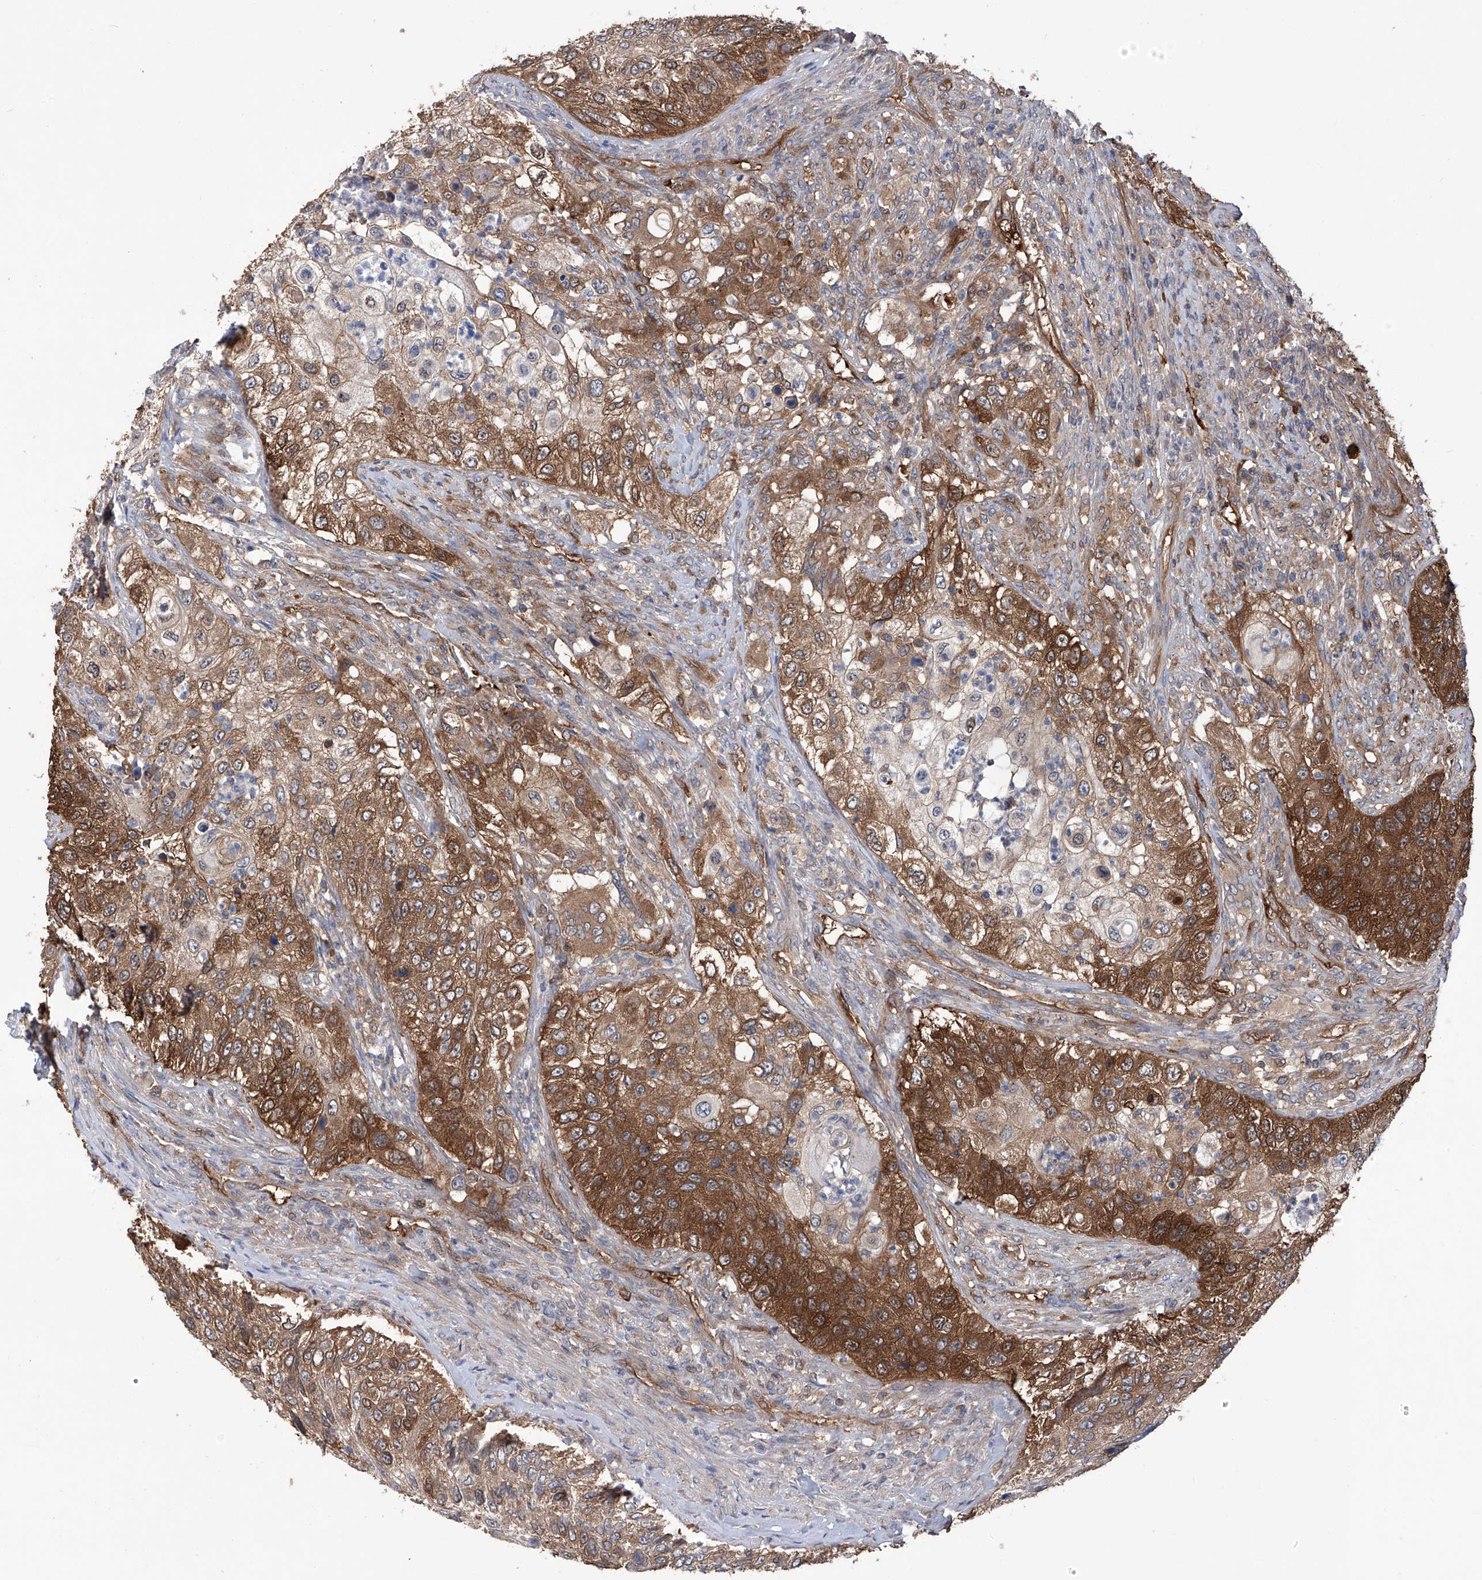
{"staining": {"intensity": "strong", "quantity": "25%-75%", "location": "cytoplasmic/membranous"}, "tissue": "urothelial cancer", "cell_type": "Tumor cells", "image_type": "cancer", "snomed": [{"axis": "morphology", "description": "Urothelial carcinoma, High grade"}, {"axis": "topography", "description": "Urinary bladder"}], "caption": "Protein staining by immunohistochemistry shows strong cytoplasmic/membranous positivity in about 25%-75% of tumor cells in urothelial carcinoma (high-grade). (brown staining indicates protein expression, while blue staining denotes nuclei).", "gene": "NUDT17", "patient": {"sex": "female", "age": 60}}